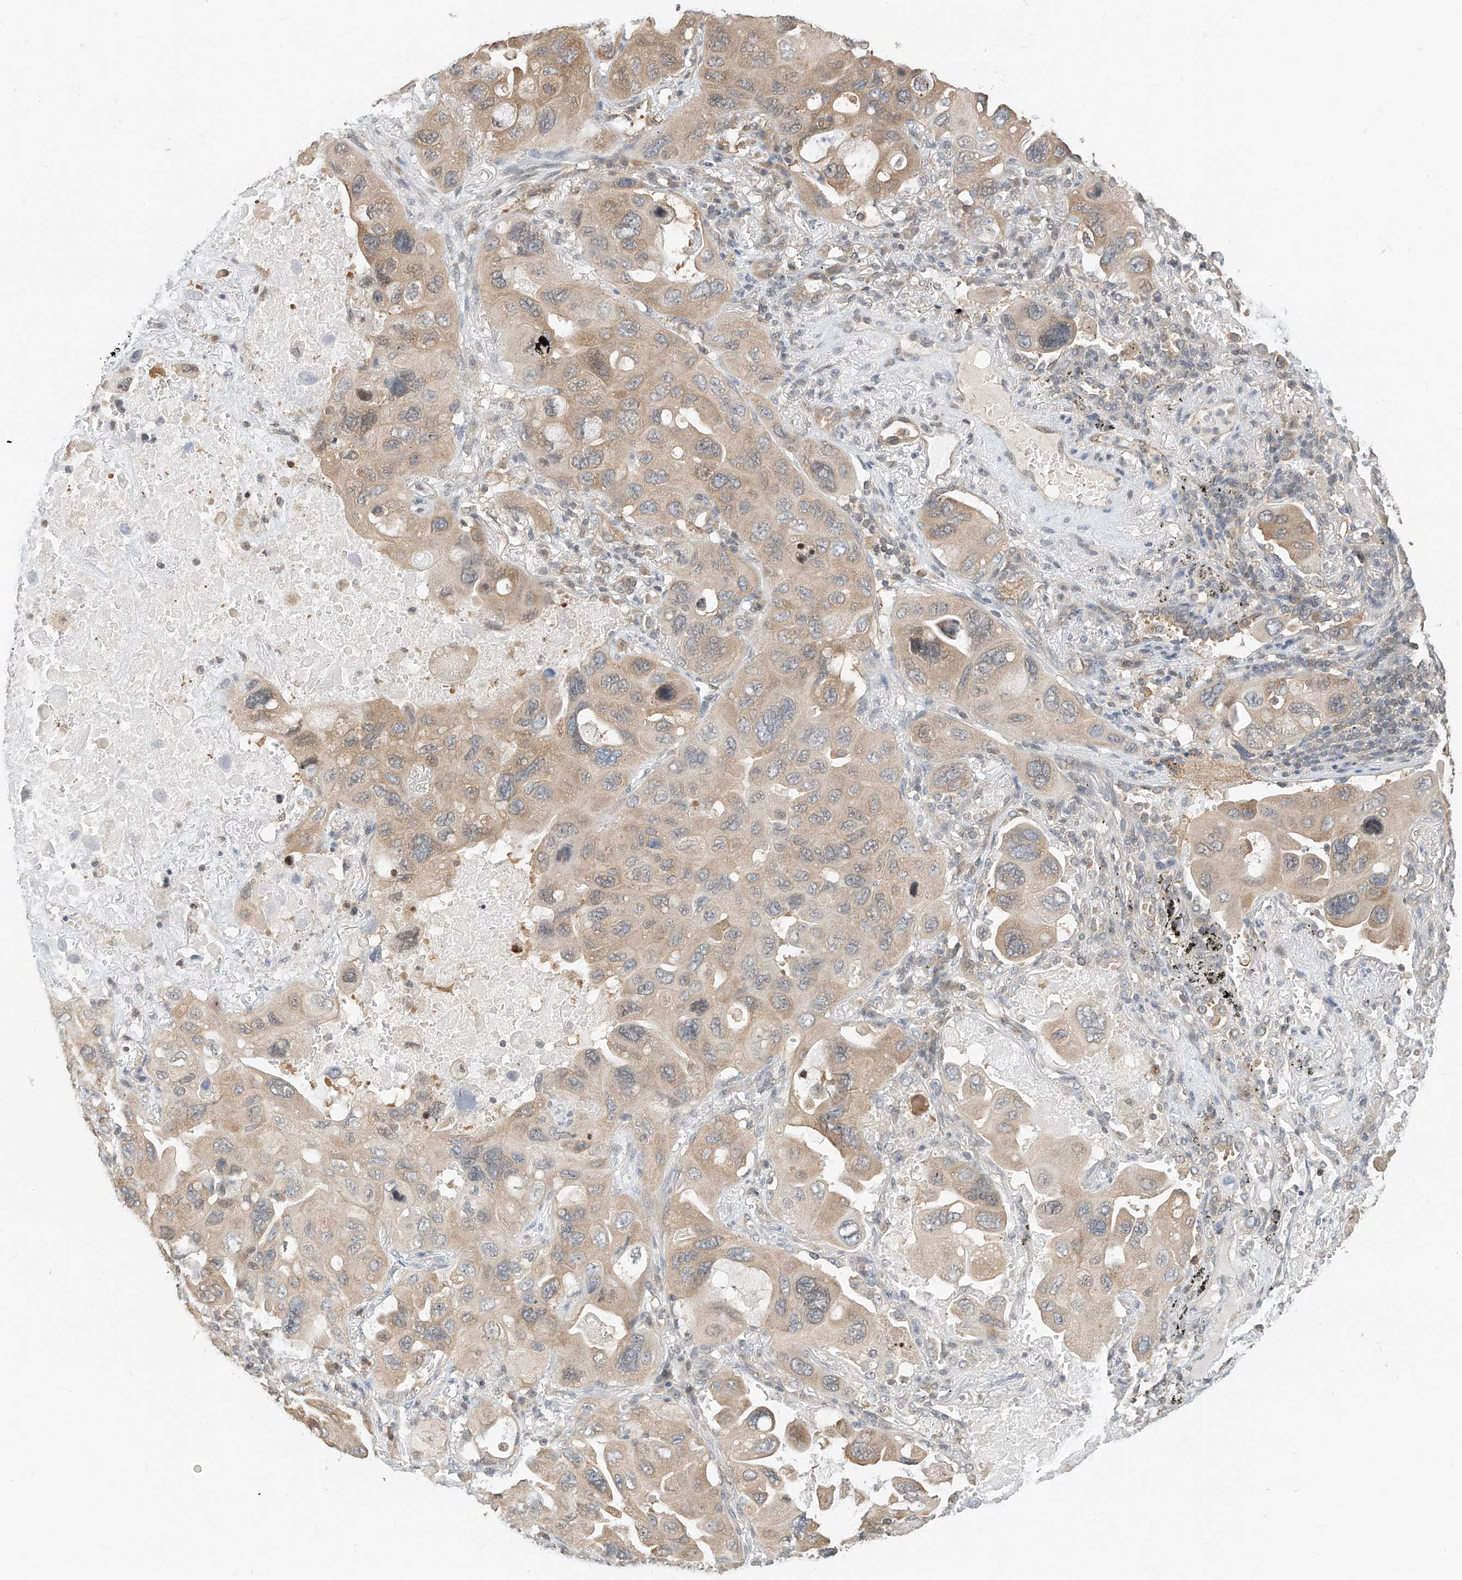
{"staining": {"intensity": "moderate", "quantity": ">75%", "location": "cytoplasmic/membranous"}, "tissue": "lung cancer", "cell_type": "Tumor cells", "image_type": "cancer", "snomed": [{"axis": "morphology", "description": "Squamous cell carcinoma, NOS"}, {"axis": "topography", "description": "Lung"}], "caption": "Lung cancer tissue shows moderate cytoplasmic/membranous staining in about >75% of tumor cells", "gene": "PPA2", "patient": {"sex": "female", "age": 73}}